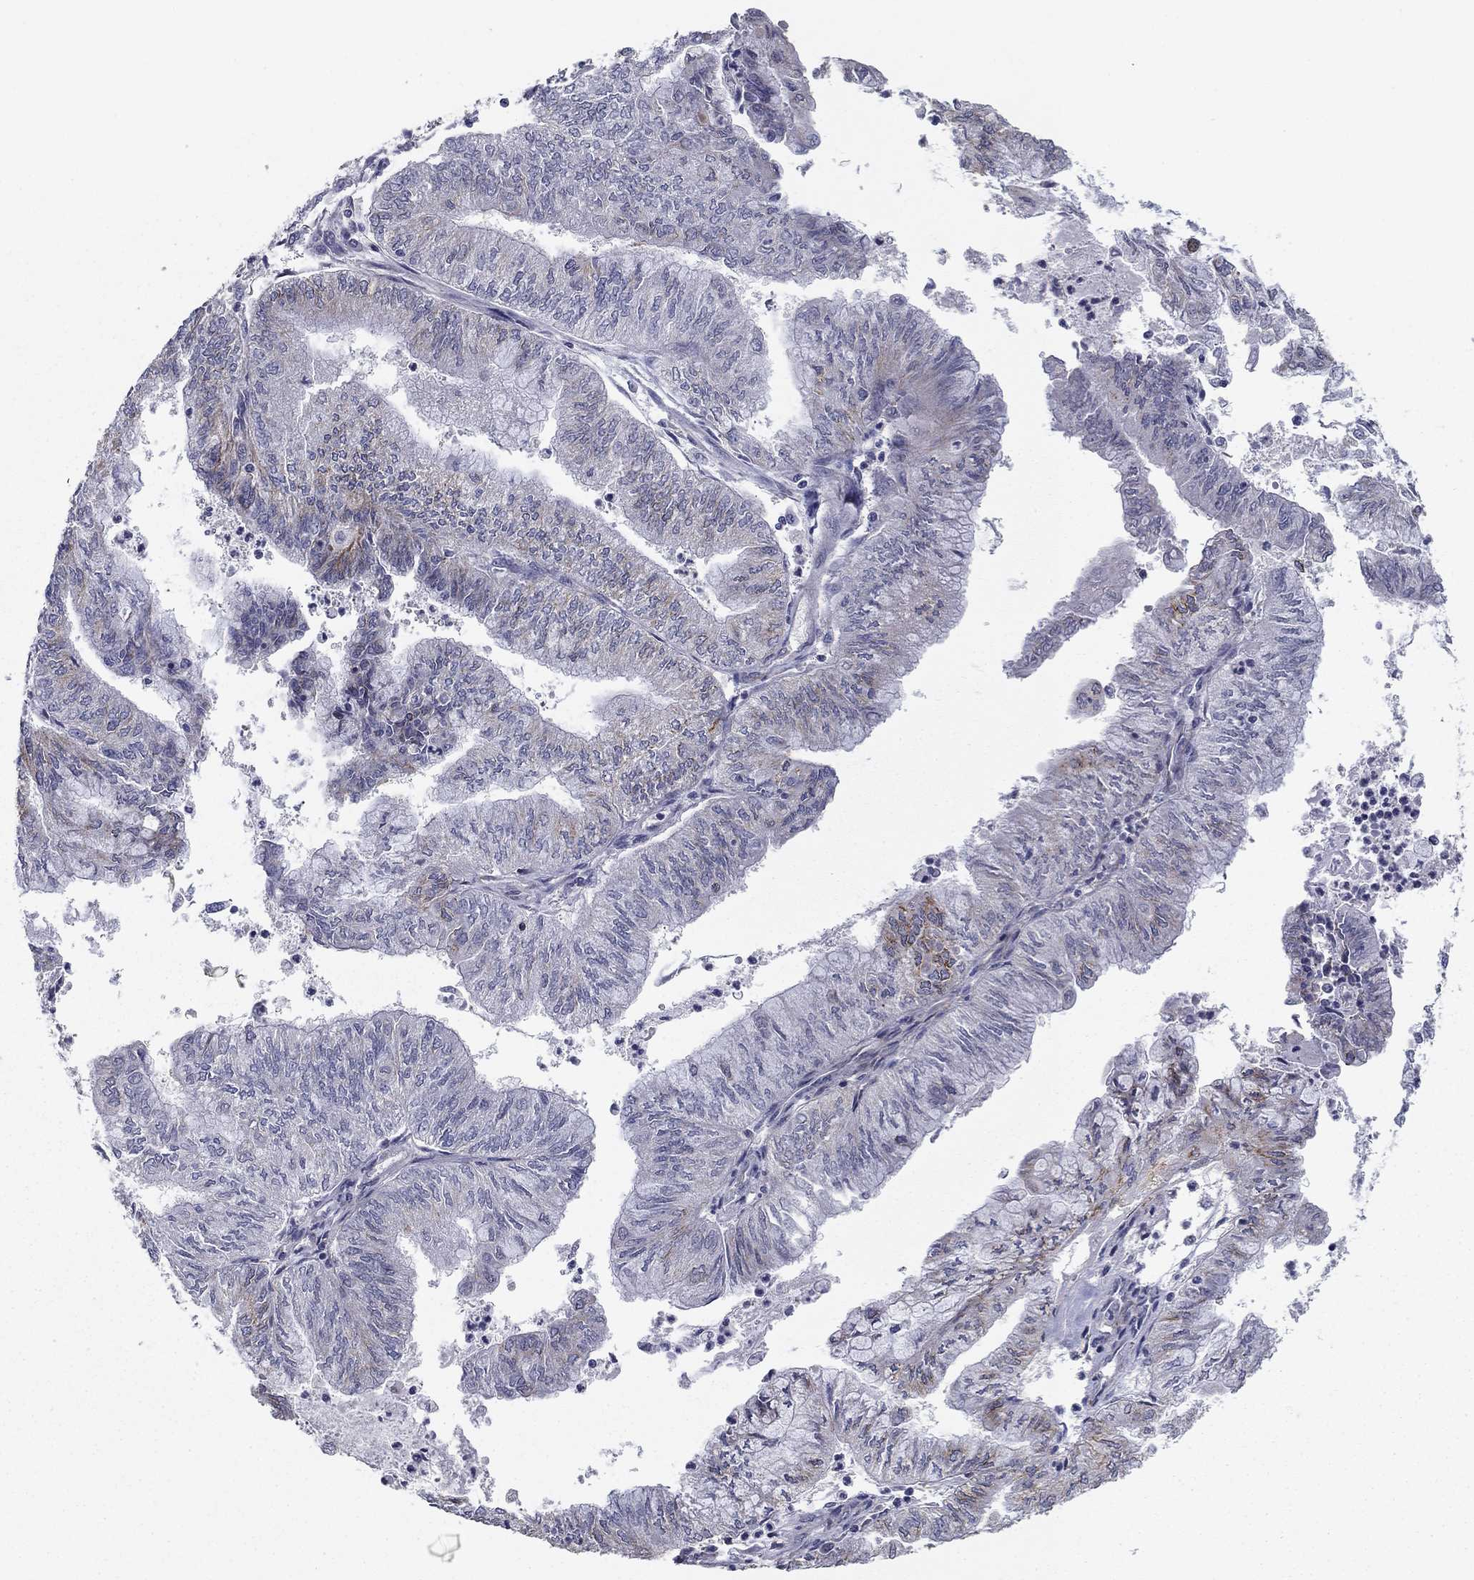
{"staining": {"intensity": "strong", "quantity": "<25%", "location": "cytoplasmic/membranous"}, "tissue": "endometrial cancer", "cell_type": "Tumor cells", "image_type": "cancer", "snomed": [{"axis": "morphology", "description": "Adenocarcinoma, NOS"}, {"axis": "topography", "description": "Endometrium"}], "caption": "There is medium levels of strong cytoplasmic/membranous positivity in tumor cells of endometrial cancer, as demonstrated by immunohistochemical staining (brown color).", "gene": "SEPTIN3", "patient": {"sex": "female", "age": 59}}